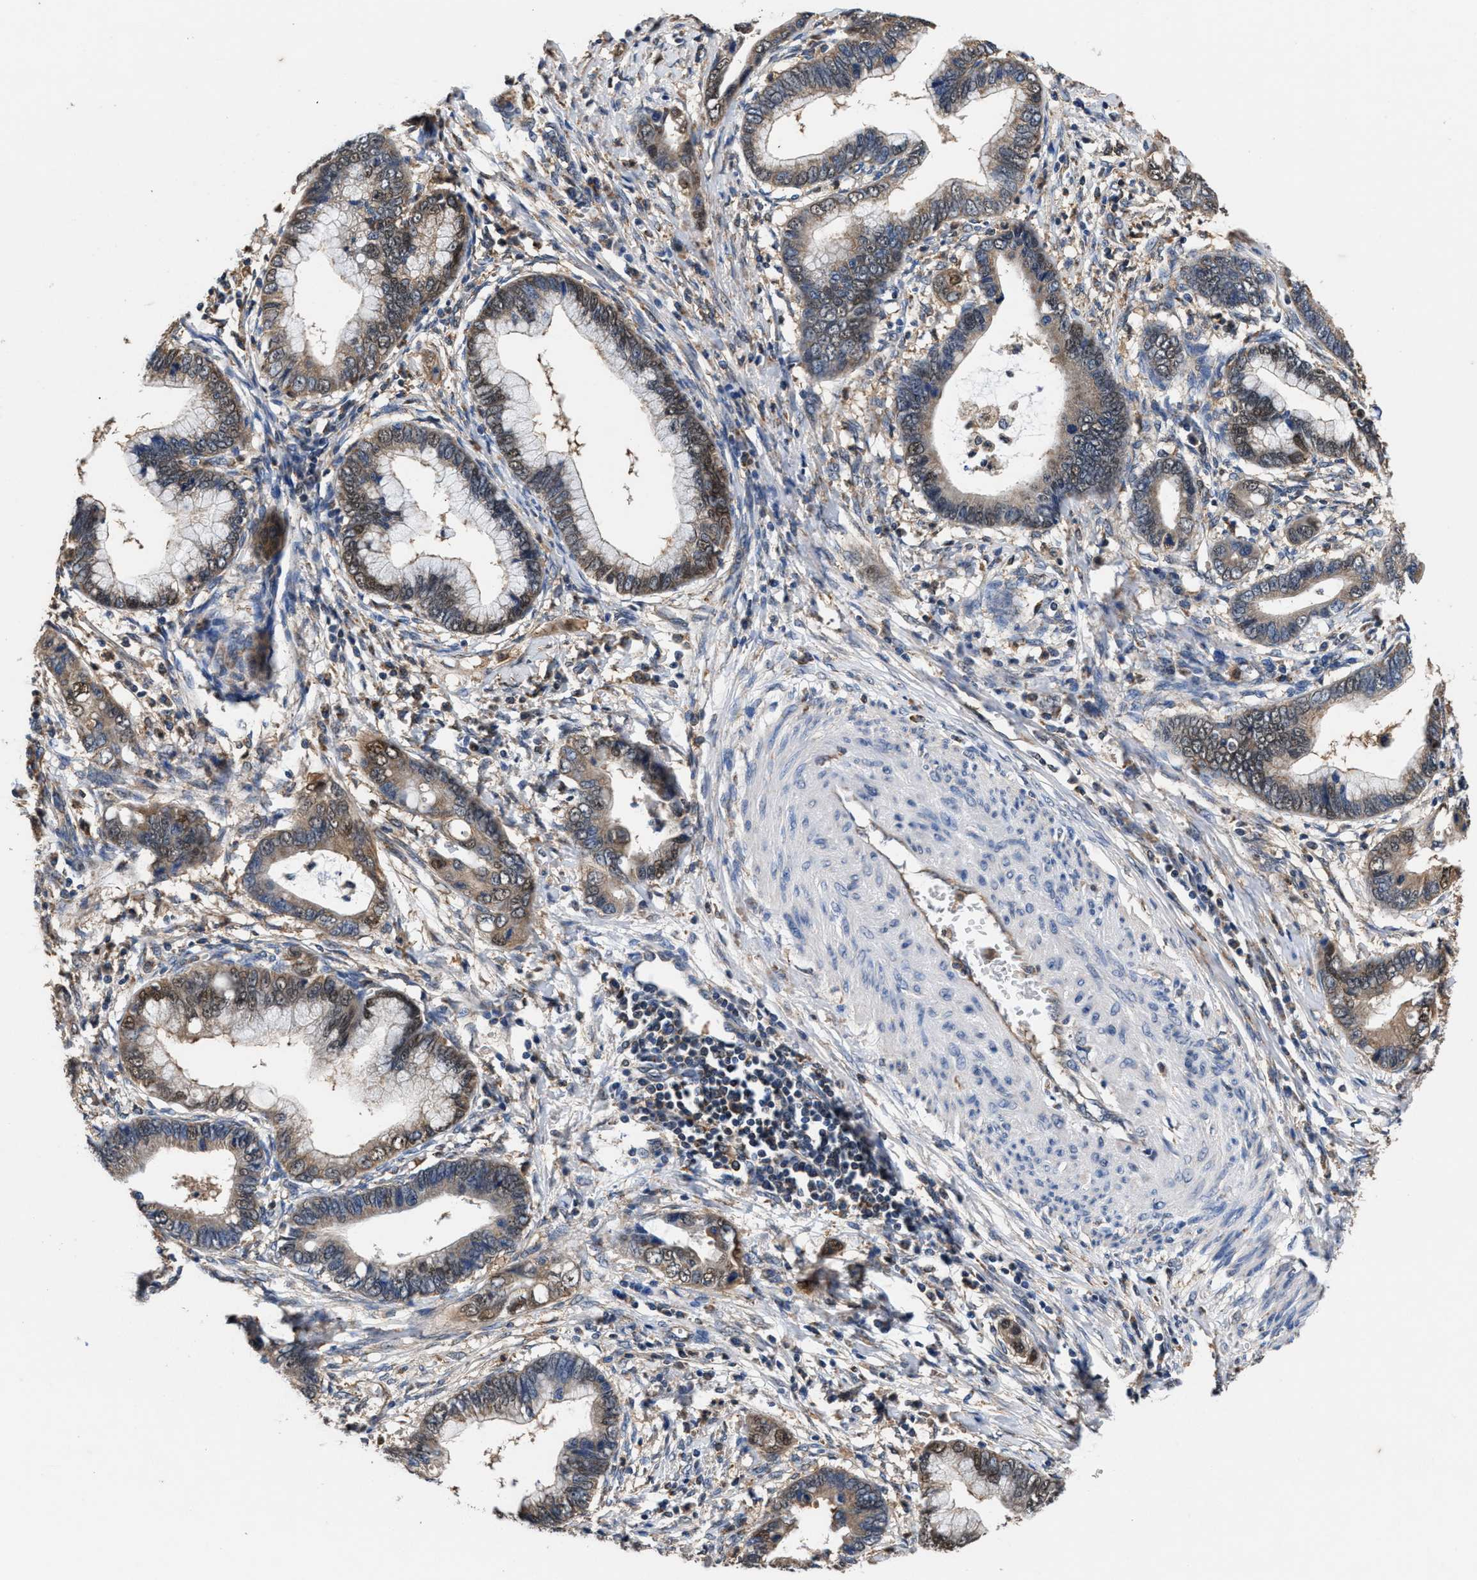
{"staining": {"intensity": "weak", "quantity": ">75%", "location": "cytoplasmic/membranous"}, "tissue": "cervical cancer", "cell_type": "Tumor cells", "image_type": "cancer", "snomed": [{"axis": "morphology", "description": "Adenocarcinoma, NOS"}, {"axis": "topography", "description": "Cervix"}], "caption": "A high-resolution micrograph shows IHC staining of adenocarcinoma (cervical), which exhibits weak cytoplasmic/membranous expression in approximately >75% of tumor cells.", "gene": "ACLY", "patient": {"sex": "female", "age": 44}}